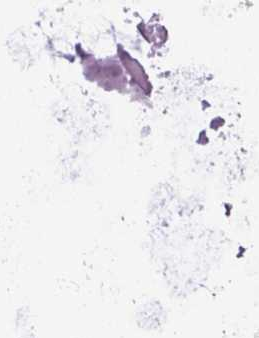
{"staining": {"intensity": "negative", "quantity": "none", "location": "none"}, "tissue": "soft tissue", "cell_type": "Fibroblasts", "image_type": "normal", "snomed": [{"axis": "morphology", "description": "Normal tissue, NOS"}, {"axis": "morphology", "description": "Squamous cell carcinoma, NOS"}, {"axis": "topography", "description": "Cartilage tissue"}, {"axis": "topography", "description": "Head-Neck"}], "caption": "Immunohistochemistry (IHC) micrograph of benign soft tissue stained for a protein (brown), which demonstrates no positivity in fibroblasts. Nuclei are stained in blue.", "gene": "IGF2BP1", "patient": {"sex": "male", "age": 57}}